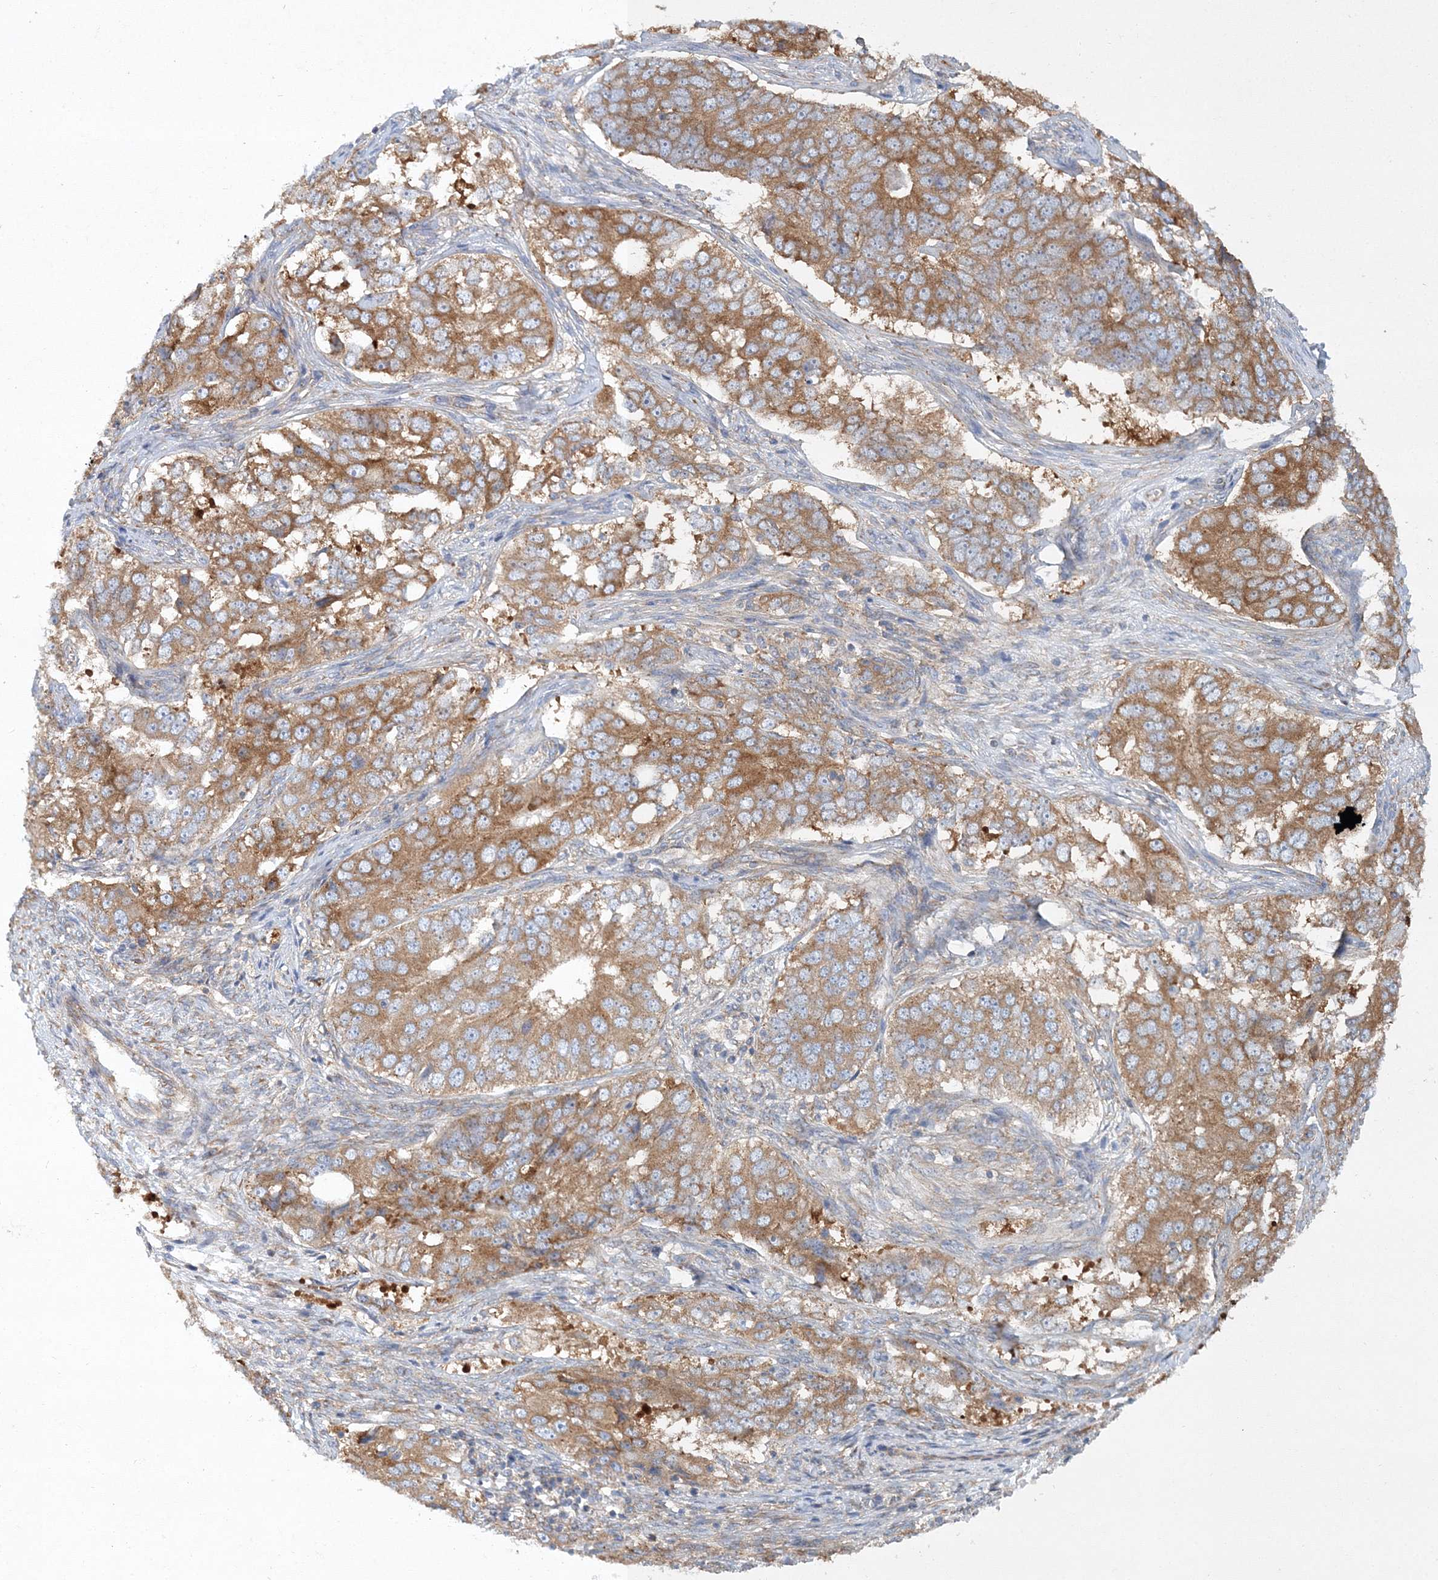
{"staining": {"intensity": "moderate", "quantity": ">75%", "location": "cytoplasmic/membranous"}, "tissue": "ovarian cancer", "cell_type": "Tumor cells", "image_type": "cancer", "snomed": [{"axis": "morphology", "description": "Carcinoma, endometroid"}, {"axis": "topography", "description": "Ovary"}], "caption": "IHC micrograph of human ovarian cancer stained for a protein (brown), which shows medium levels of moderate cytoplasmic/membranous positivity in approximately >75% of tumor cells.", "gene": "SEC23IP", "patient": {"sex": "female", "age": 51}}